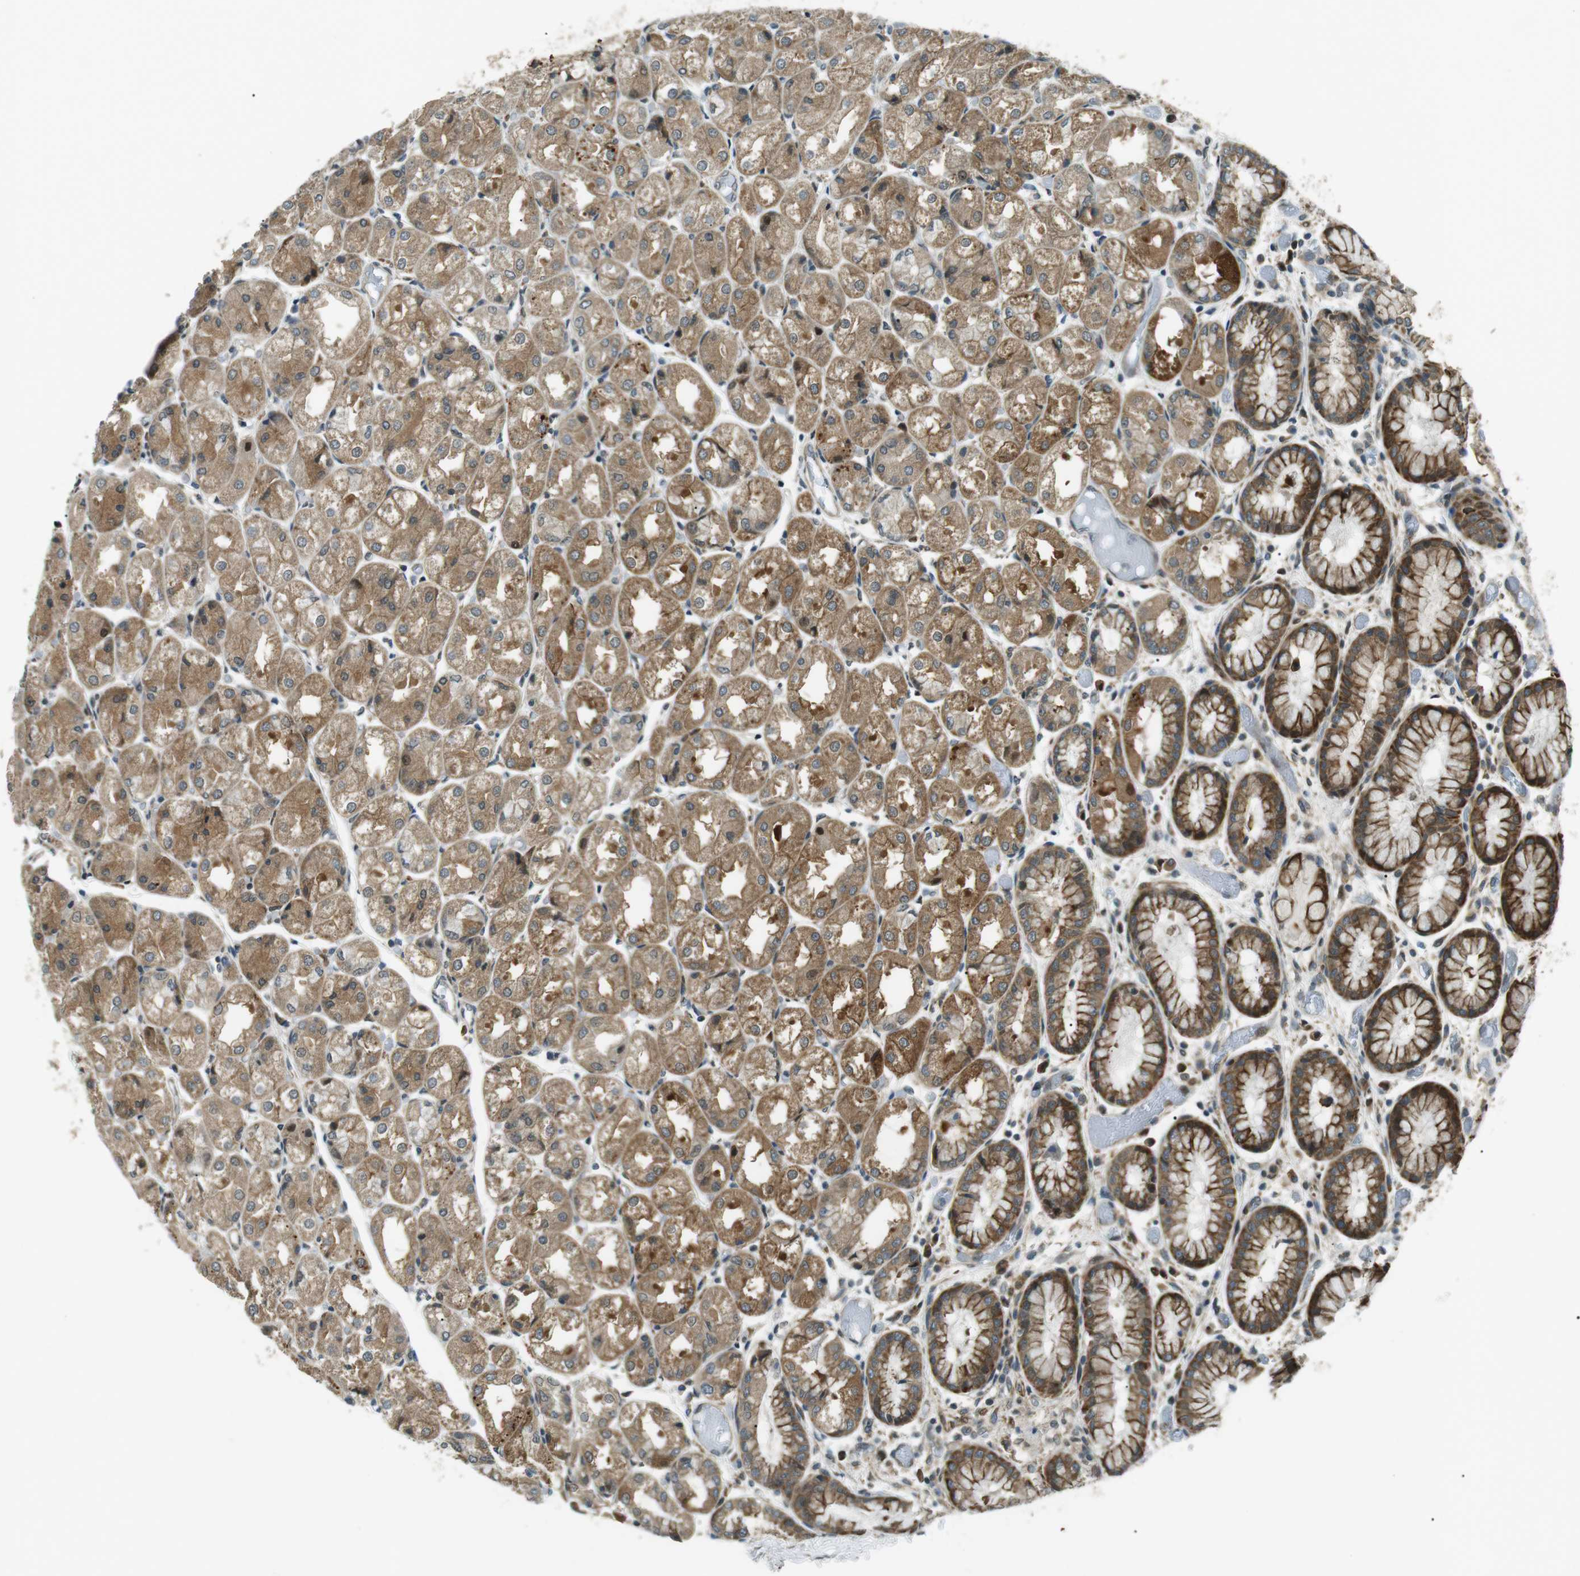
{"staining": {"intensity": "moderate", "quantity": ">75%", "location": "cytoplasmic/membranous"}, "tissue": "stomach", "cell_type": "Glandular cells", "image_type": "normal", "snomed": [{"axis": "morphology", "description": "Normal tissue, NOS"}, {"axis": "topography", "description": "Stomach, upper"}], "caption": "Glandular cells display medium levels of moderate cytoplasmic/membranous expression in approximately >75% of cells in benign stomach.", "gene": "TMEM74", "patient": {"sex": "male", "age": 72}}